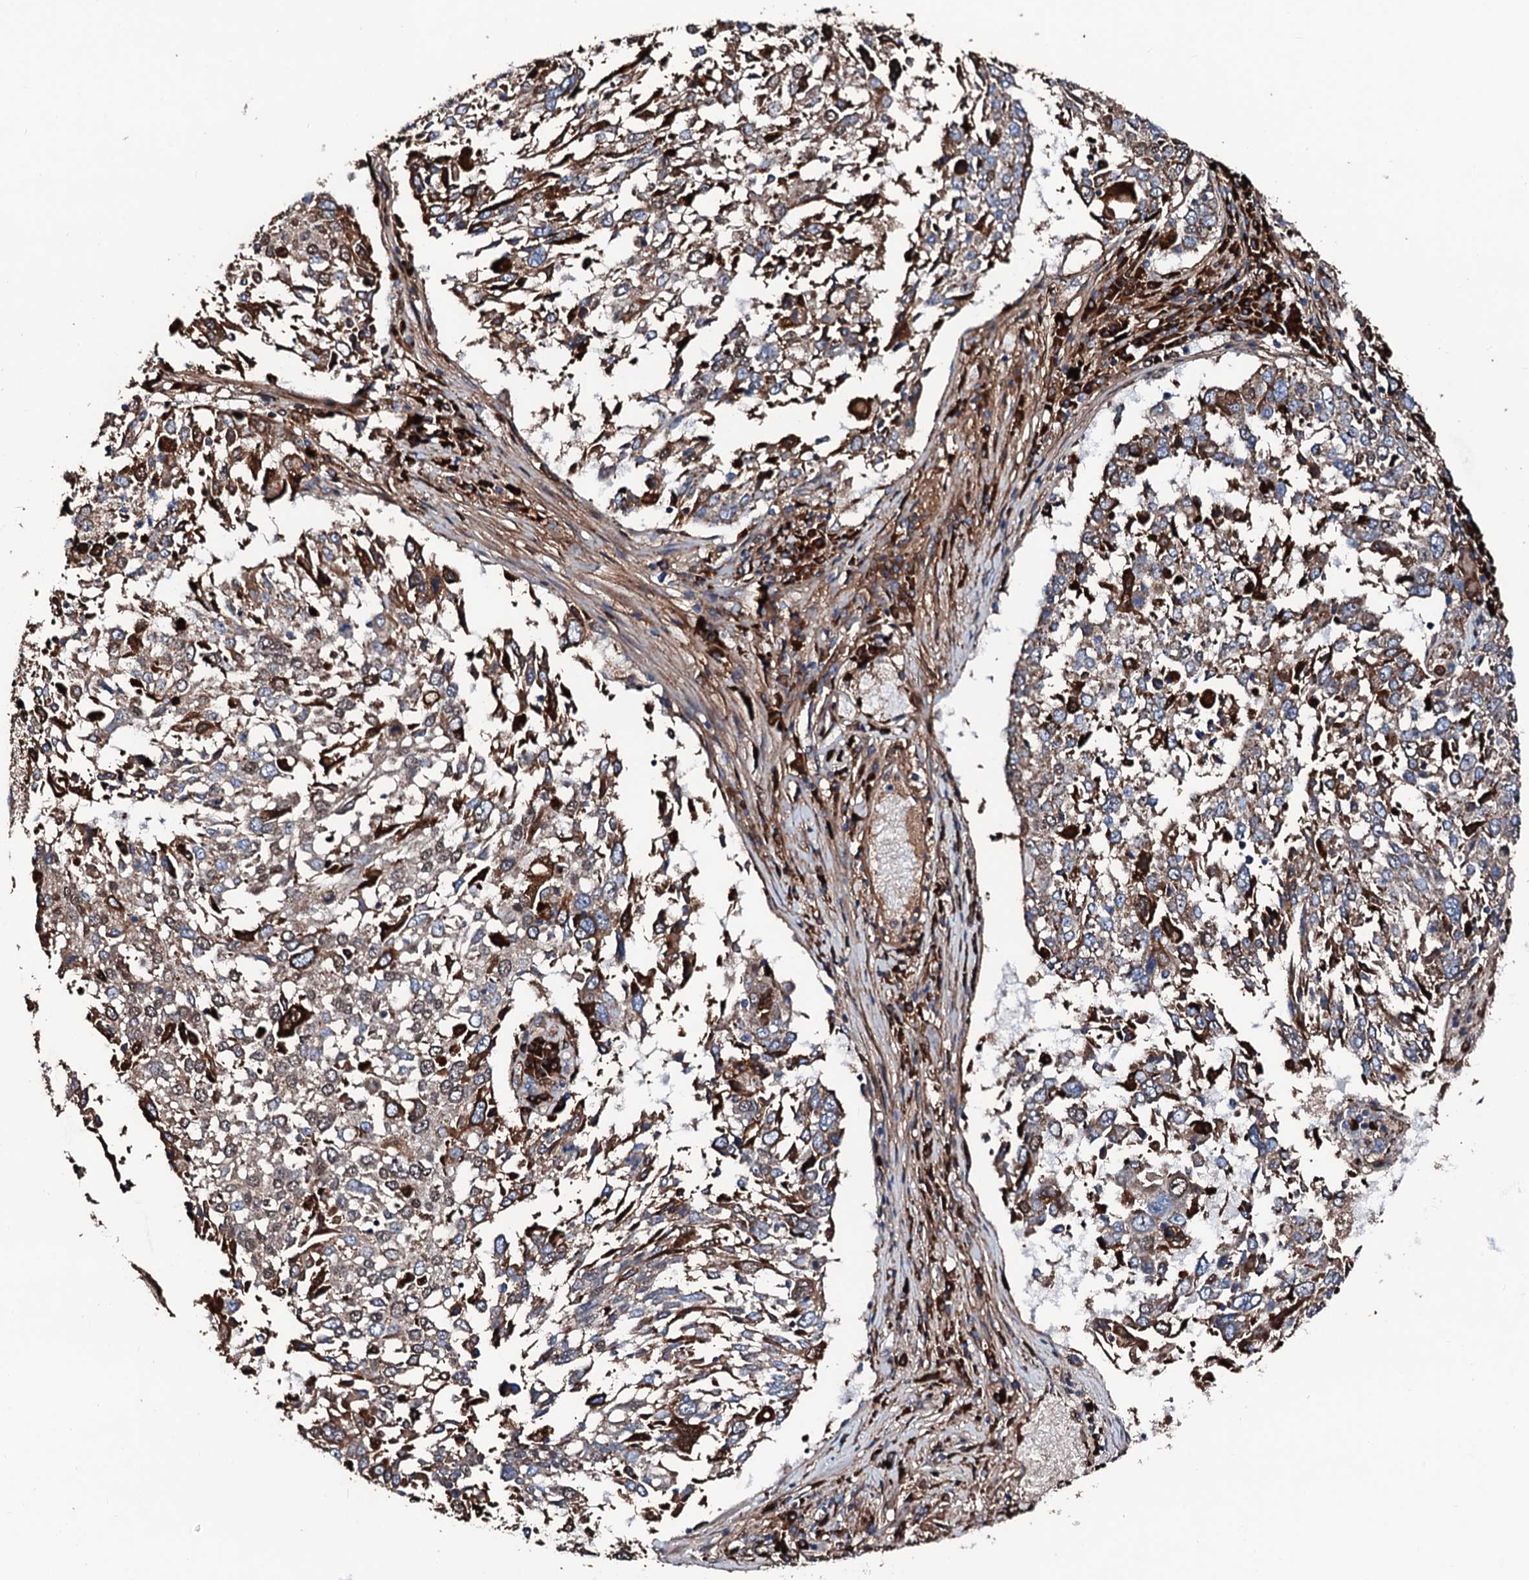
{"staining": {"intensity": "moderate", "quantity": ">75%", "location": "cytoplasmic/membranous"}, "tissue": "lung cancer", "cell_type": "Tumor cells", "image_type": "cancer", "snomed": [{"axis": "morphology", "description": "Squamous cell carcinoma, NOS"}, {"axis": "topography", "description": "Lung"}], "caption": "Lung cancer stained for a protein (brown) demonstrates moderate cytoplasmic/membranous positive staining in about >75% of tumor cells.", "gene": "KIF18A", "patient": {"sex": "male", "age": 65}}